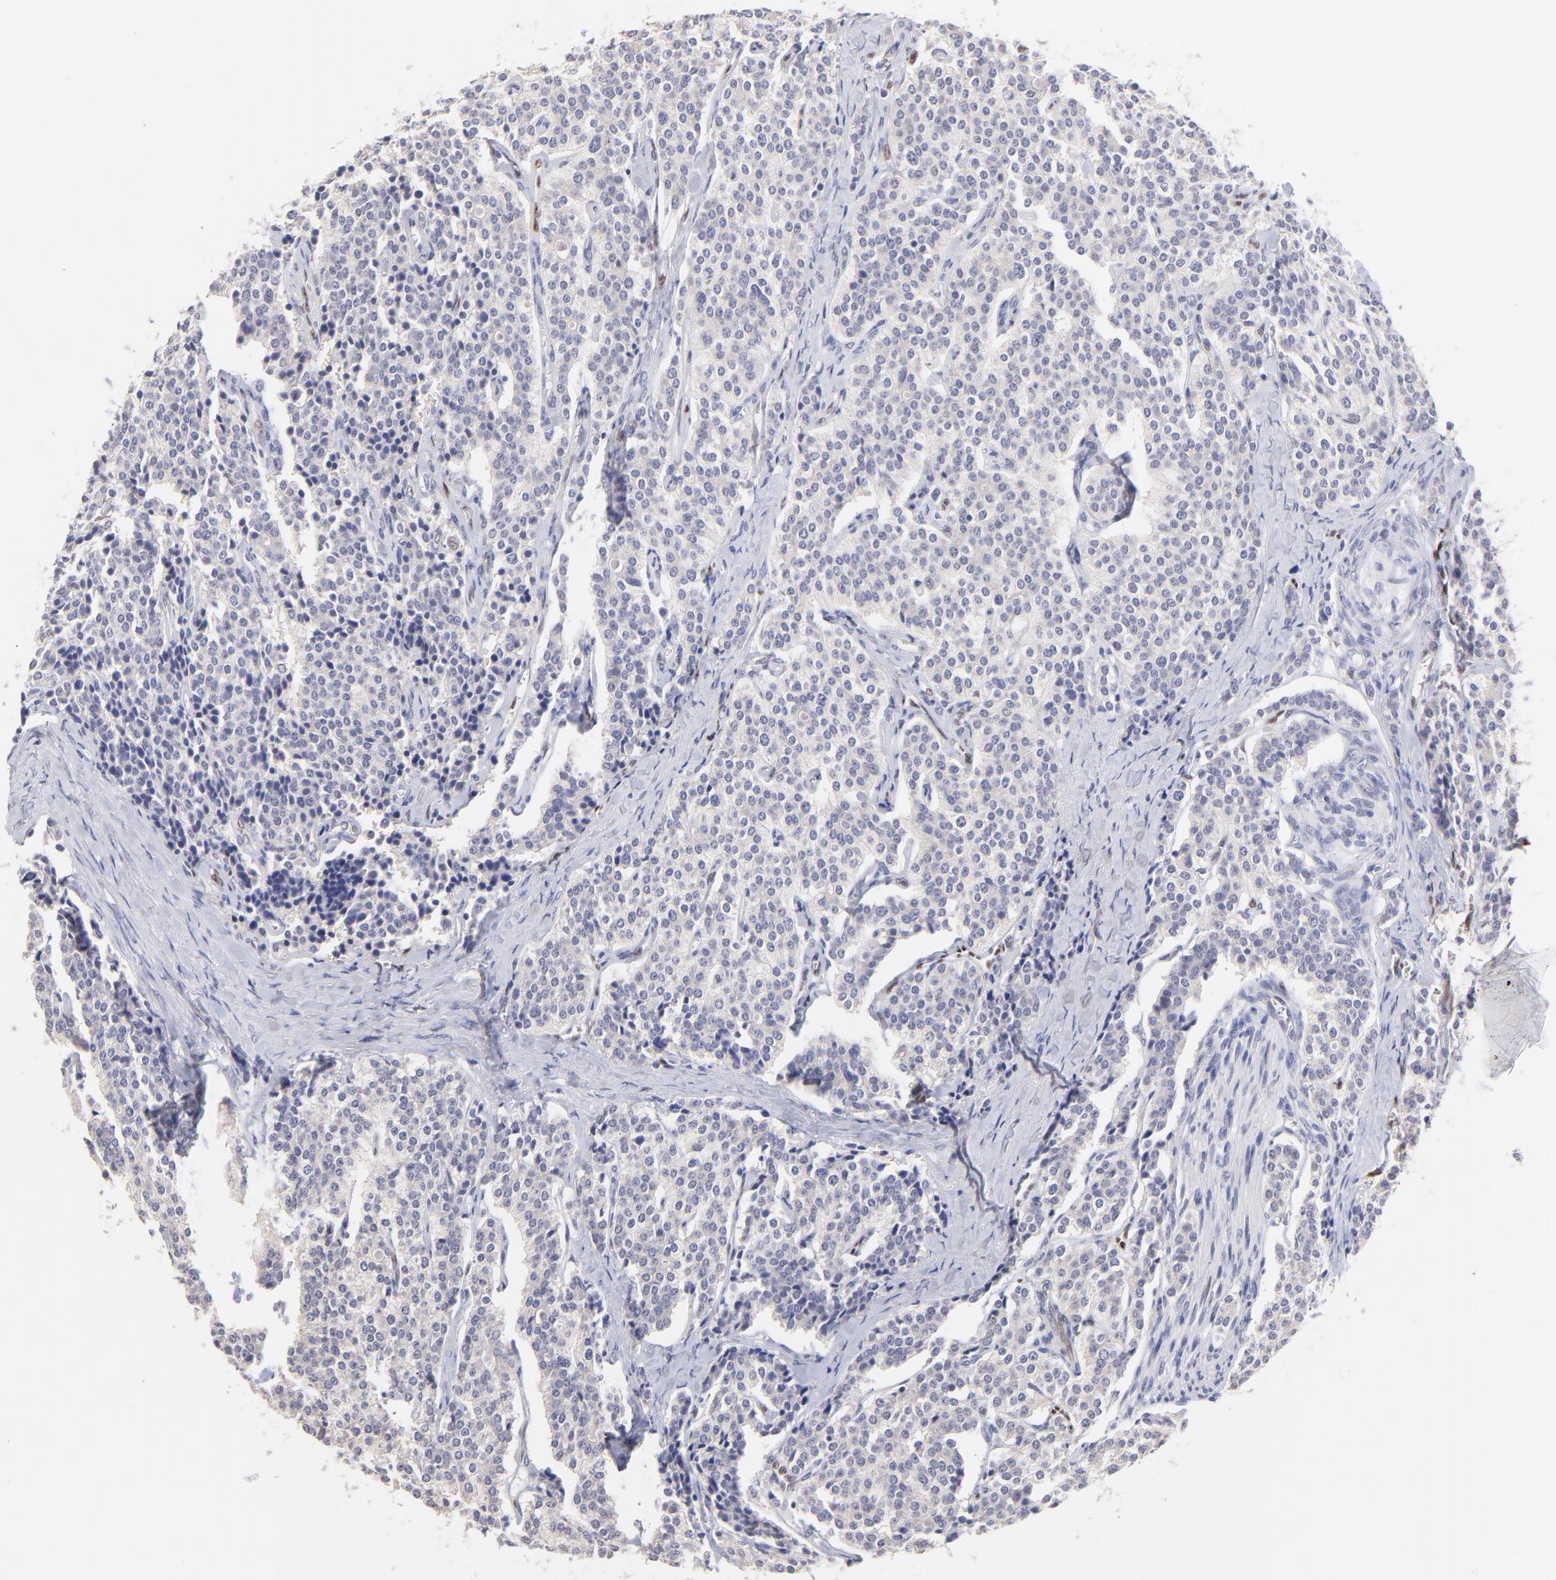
{"staining": {"intensity": "negative", "quantity": "none", "location": "none"}, "tissue": "carcinoid", "cell_type": "Tumor cells", "image_type": "cancer", "snomed": [{"axis": "morphology", "description": "Carcinoid, malignant, NOS"}, {"axis": "topography", "description": "Small intestine"}], "caption": "IHC image of human carcinoid stained for a protein (brown), which demonstrates no staining in tumor cells.", "gene": "KLF4", "patient": {"sex": "male", "age": 63}}